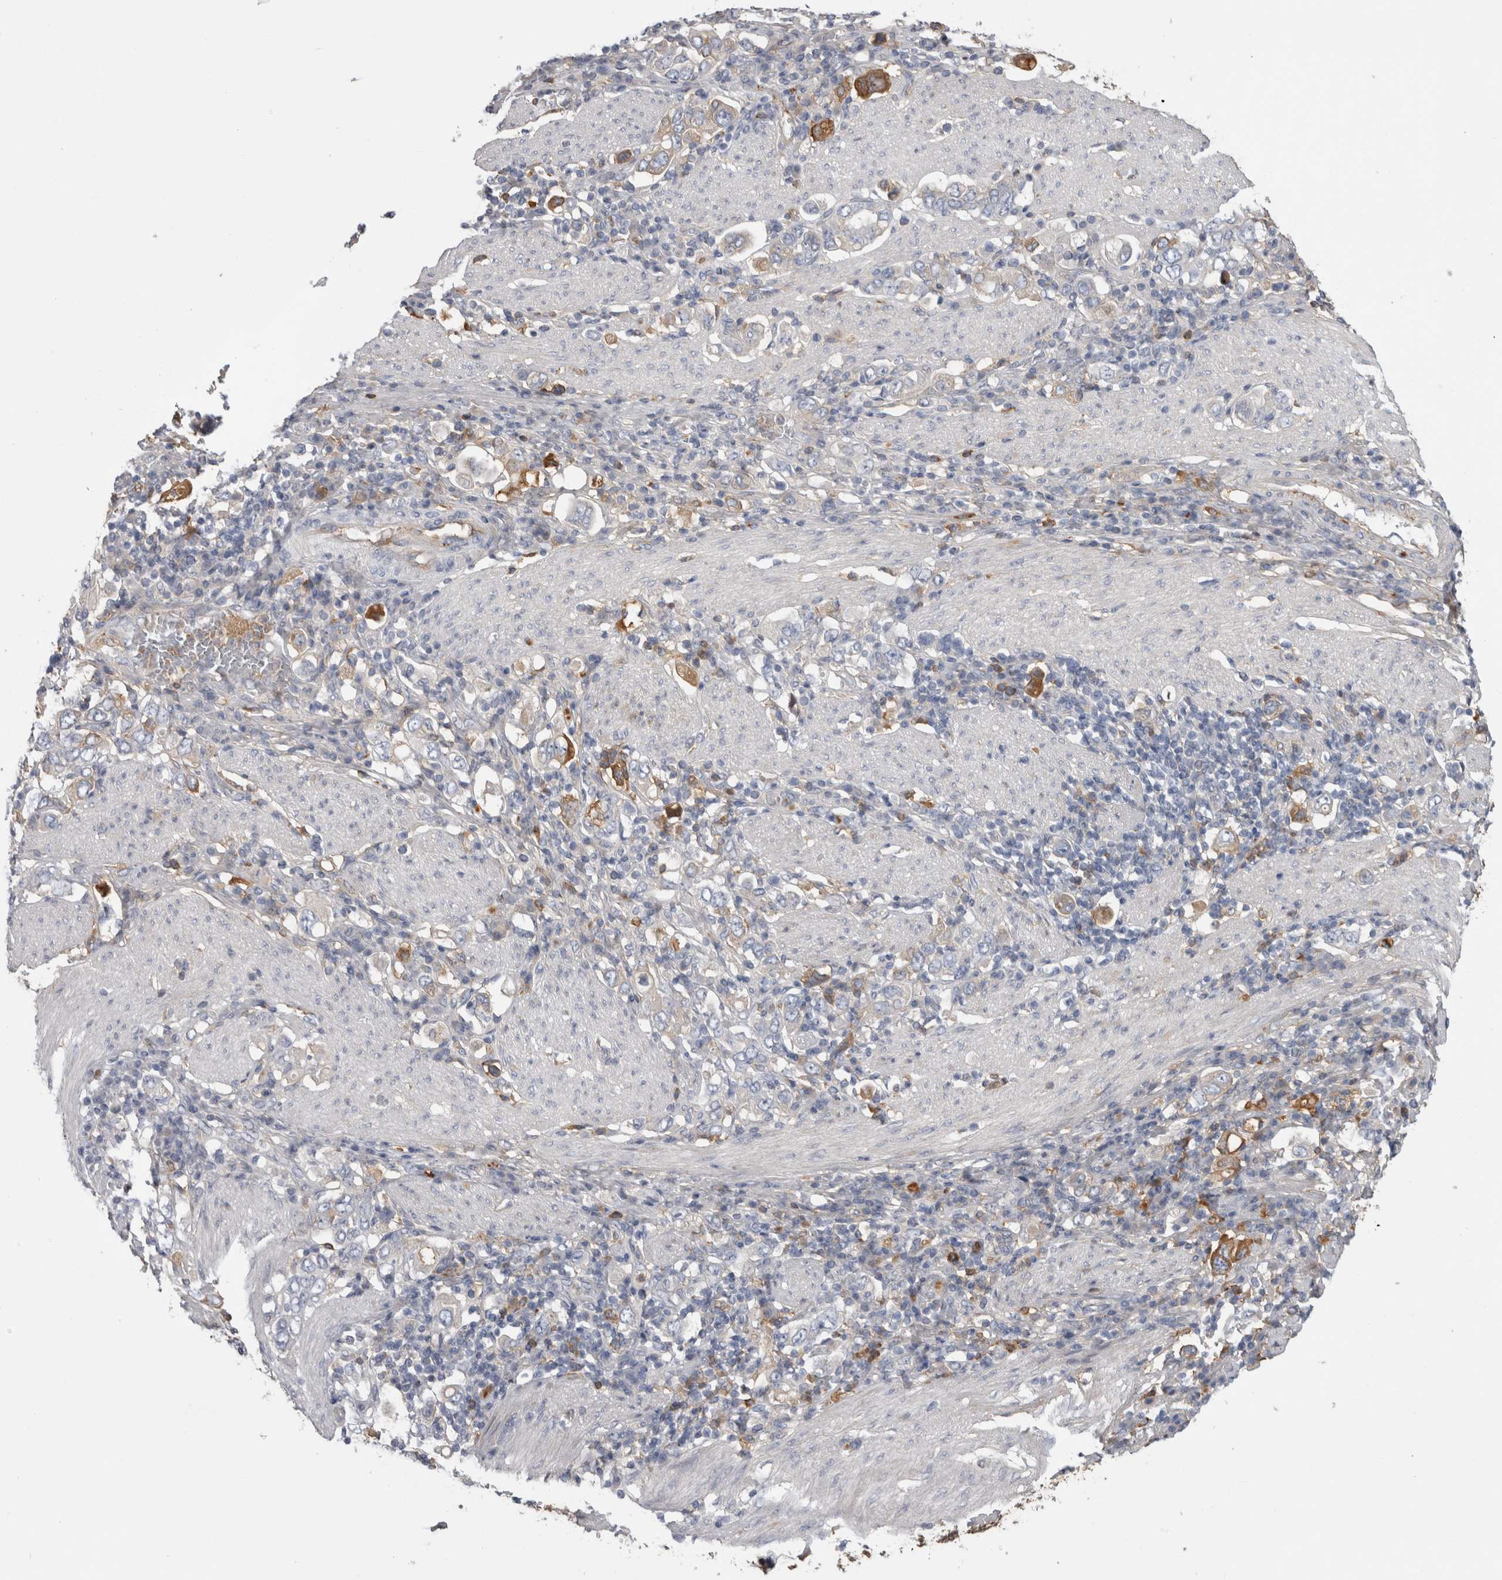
{"staining": {"intensity": "weak", "quantity": "<25%", "location": "cytoplasmic/membranous"}, "tissue": "stomach cancer", "cell_type": "Tumor cells", "image_type": "cancer", "snomed": [{"axis": "morphology", "description": "Adenocarcinoma, NOS"}, {"axis": "topography", "description": "Stomach, upper"}], "caption": "Protein analysis of adenocarcinoma (stomach) demonstrates no significant positivity in tumor cells. (DAB (3,3'-diaminobenzidine) immunohistochemistry (IHC), high magnification).", "gene": "TBCE", "patient": {"sex": "male", "age": 62}}